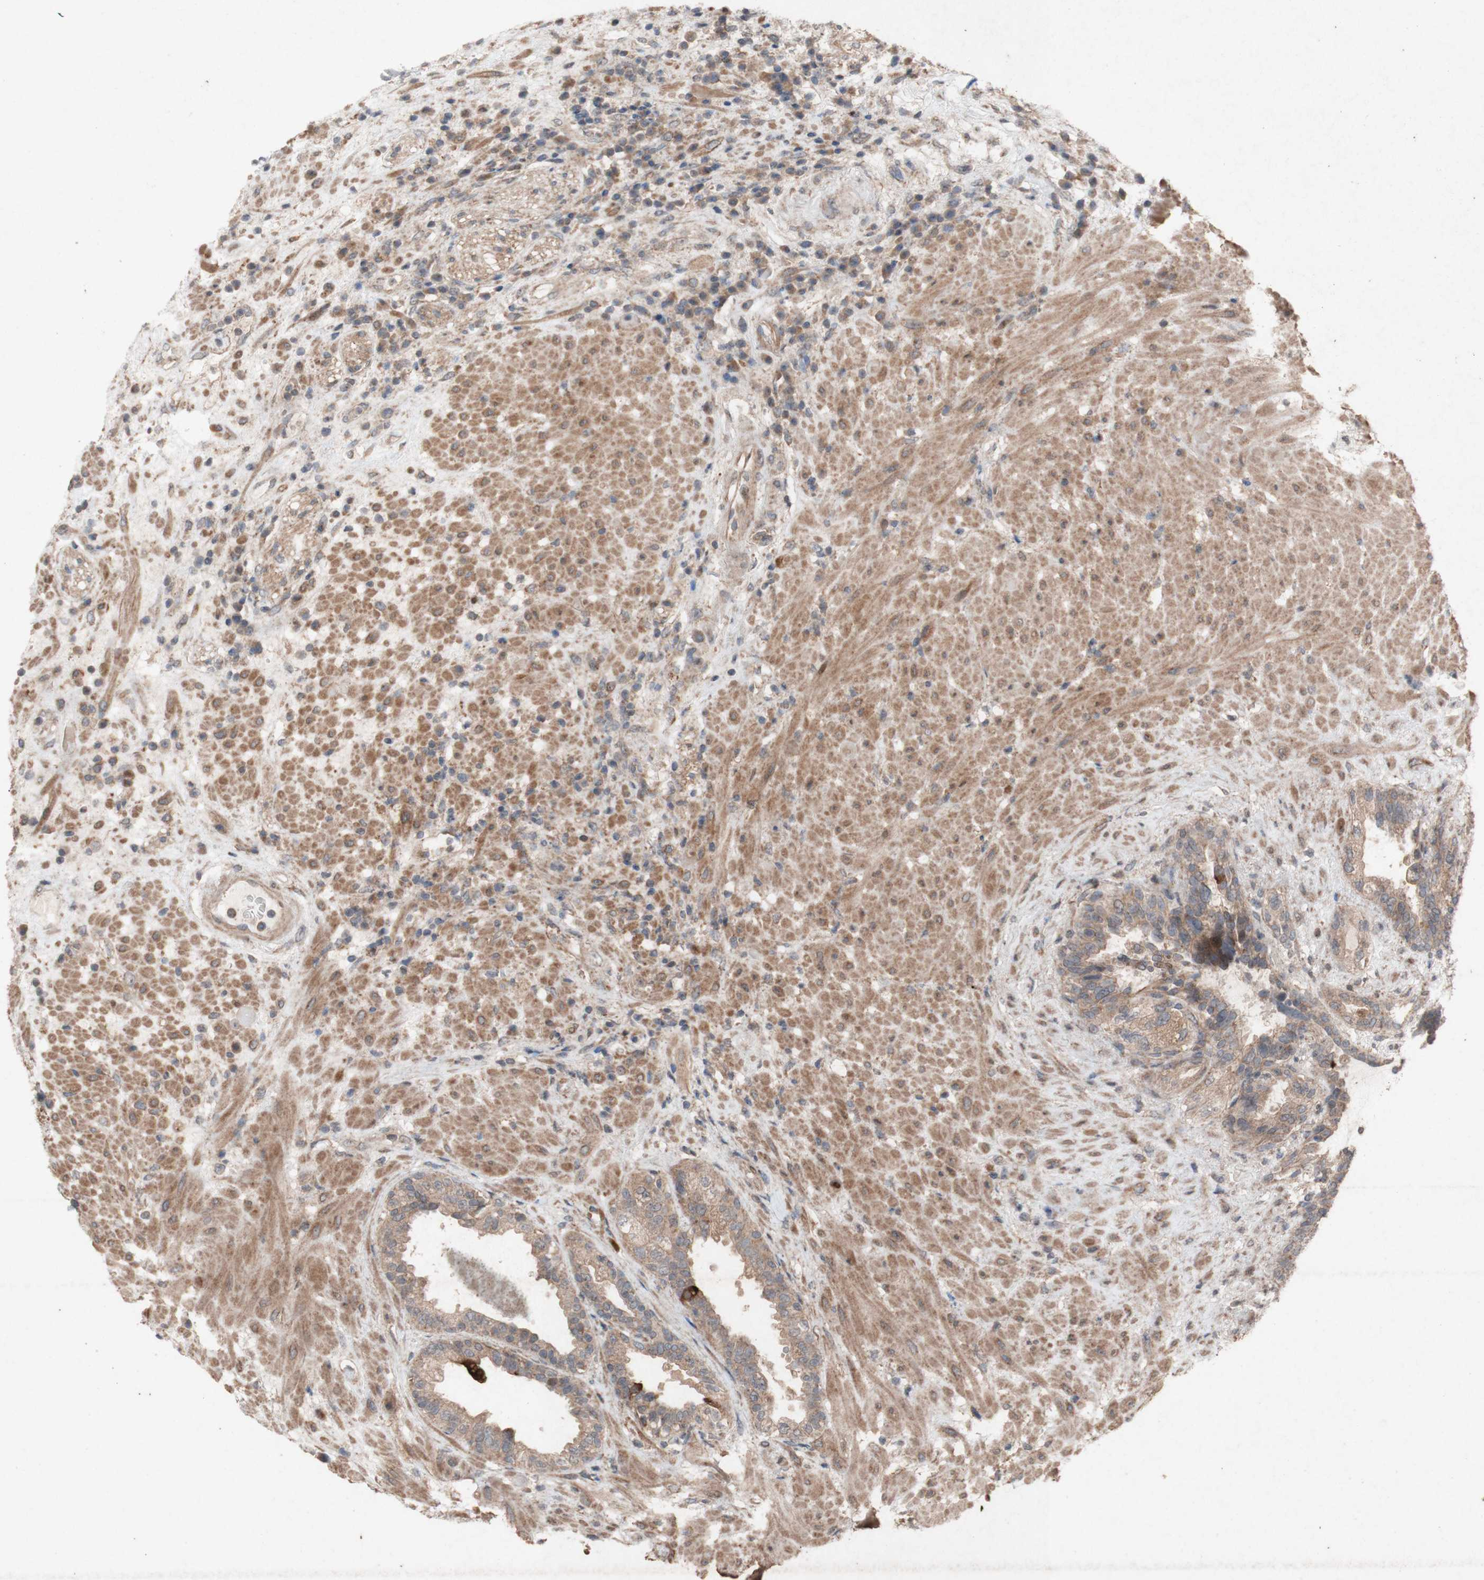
{"staining": {"intensity": "weak", "quantity": ">75%", "location": "cytoplasmic/membranous"}, "tissue": "seminal vesicle", "cell_type": "Glandular cells", "image_type": "normal", "snomed": [{"axis": "morphology", "description": "Normal tissue, NOS"}, {"axis": "topography", "description": "Seminal veicle"}], "caption": "Weak cytoplasmic/membranous staining for a protein is present in approximately >75% of glandular cells of unremarkable seminal vesicle using immunohistochemistry.", "gene": "ATP6V1F", "patient": {"sex": "male", "age": 61}}